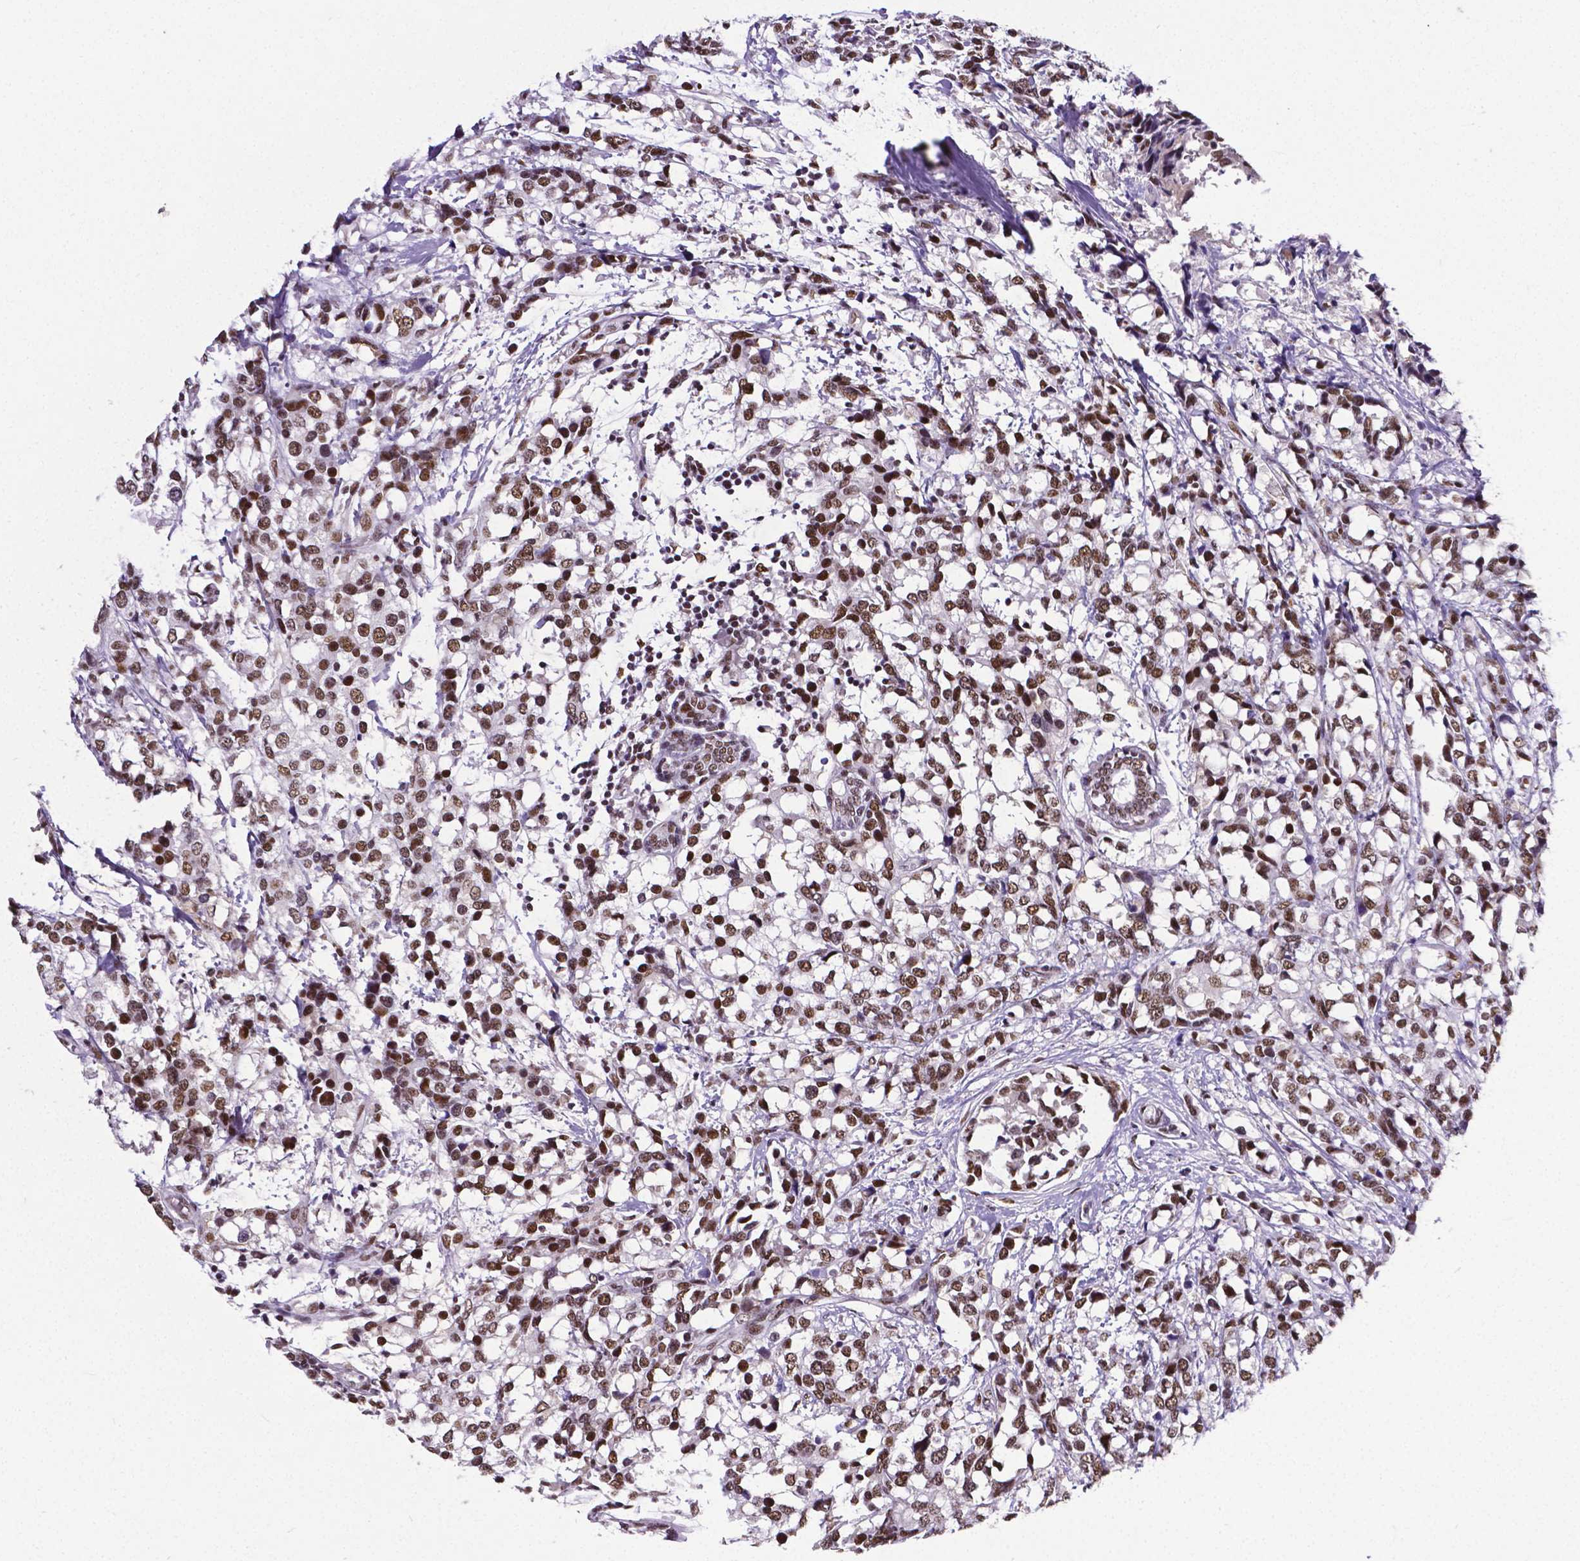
{"staining": {"intensity": "moderate", "quantity": ">75%", "location": "nuclear"}, "tissue": "breast cancer", "cell_type": "Tumor cells", "image_type": "cancer", "snomed": [{"axis": "morphology", "description": "Lobular carcinoma"}, {"axis": "topography", "description": "Breast"}], "caption": "Immunohistochemical staining of human breast lobular carcinoma exhibits medium levels of moderate nuclear protein staining in about >75% of tumor cells. Using DAB (brown) and hematoxylin (blue) stains, captured at high magnification using brightfield microscopy.", "gene": "REST", "patient": {"sex": "female", "age": 59}}